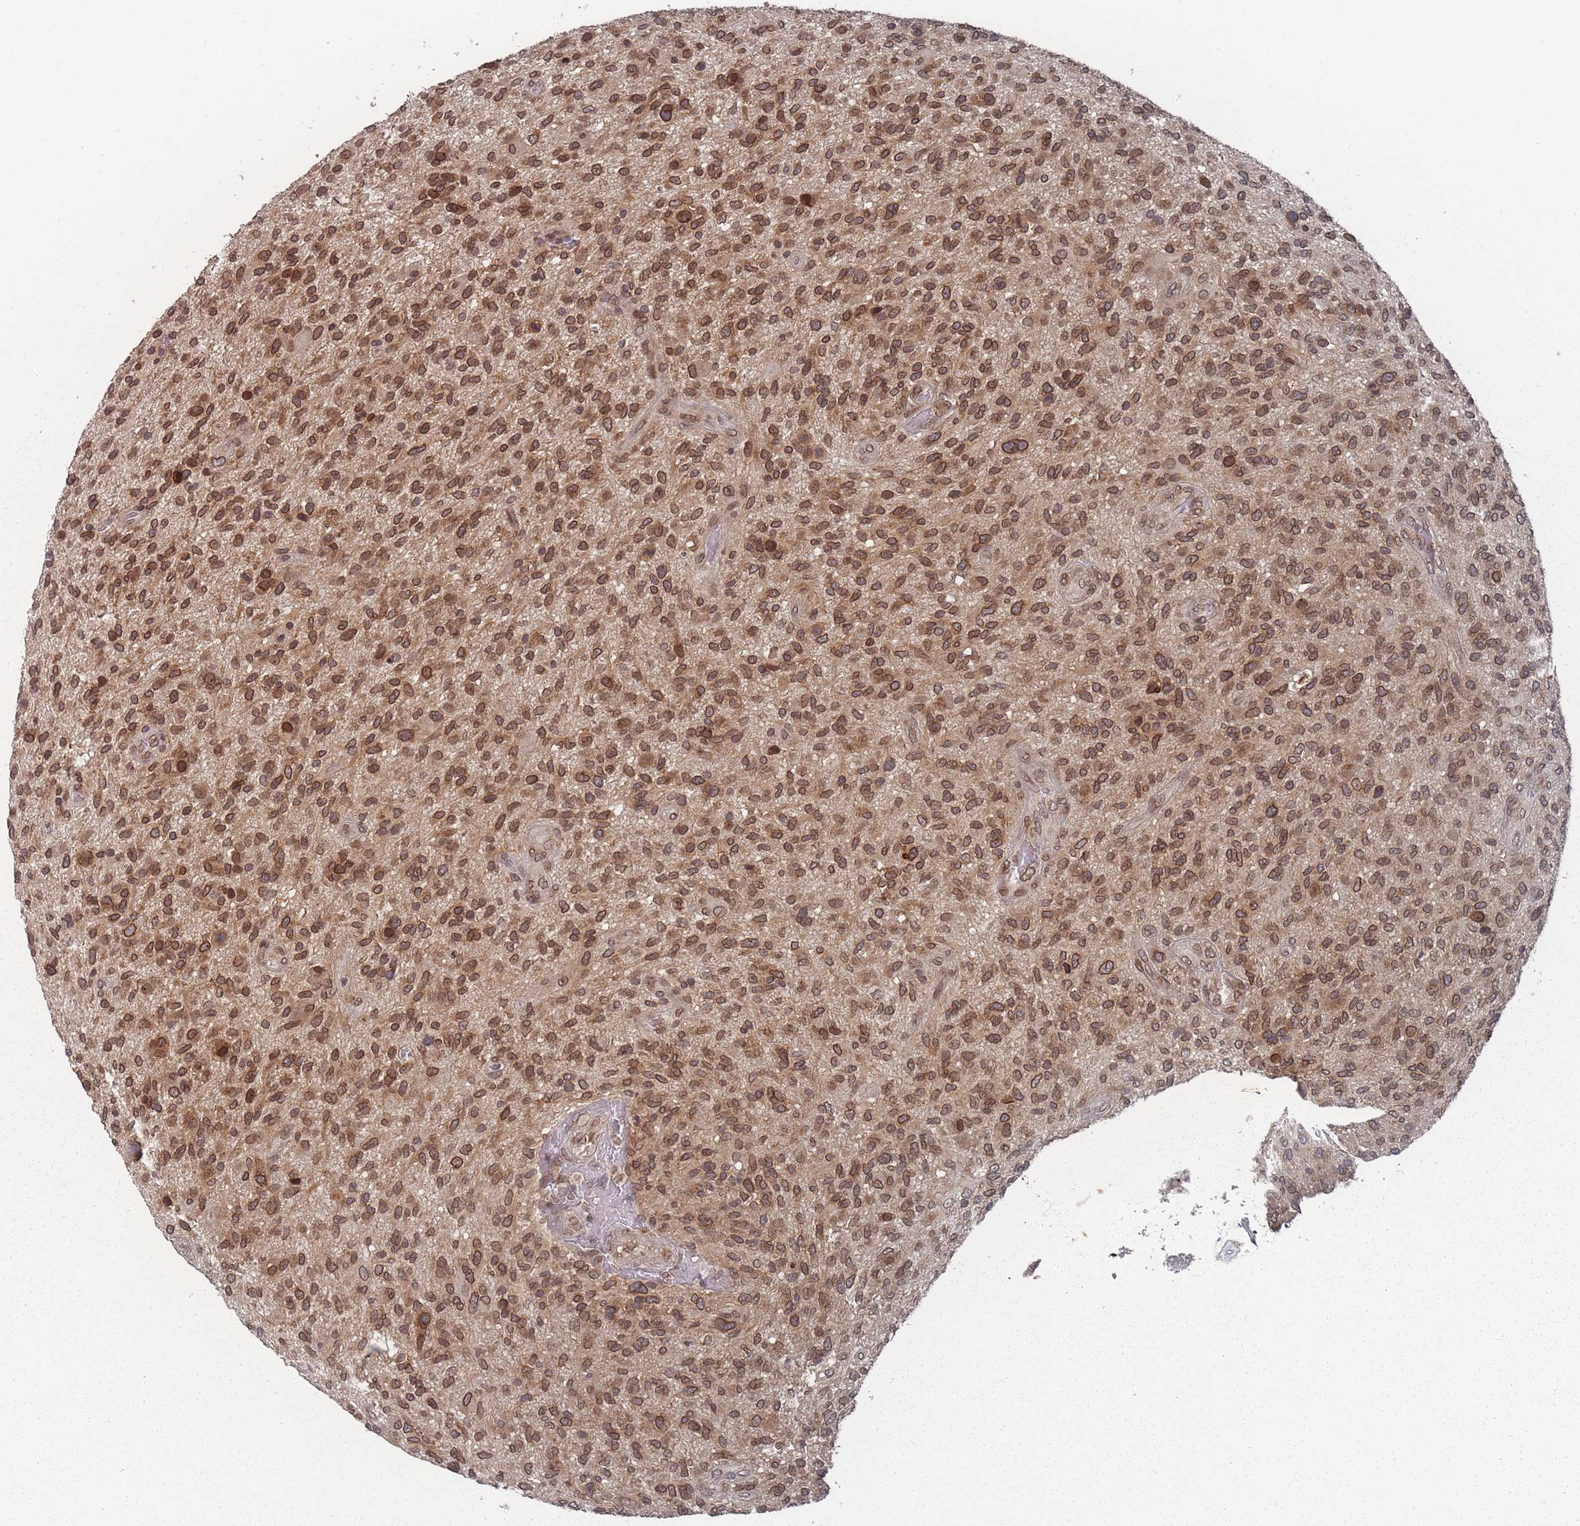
{"staining": {"intensity": "moderate", "quantity": ">75%", "location": "cytoplasmic/membranous,nuclear"}, "tissue": "glioma", "cell_type": "Tumor cells", "image_type": "cancer", "snomed": [{"axis": "morphology", "description": "Glioma, malignant, High grade"}, {"axis": "topography", "description": "Brain"}], "caption": "Immunohistochemical staining of human glioma shows medium levels of moderate cytoplasmic/membranous and nuclear positivity in approximately >75% of tumor cells.", "gene": "TBC1D25", "patient": {"sex": "male", "age": 47}}